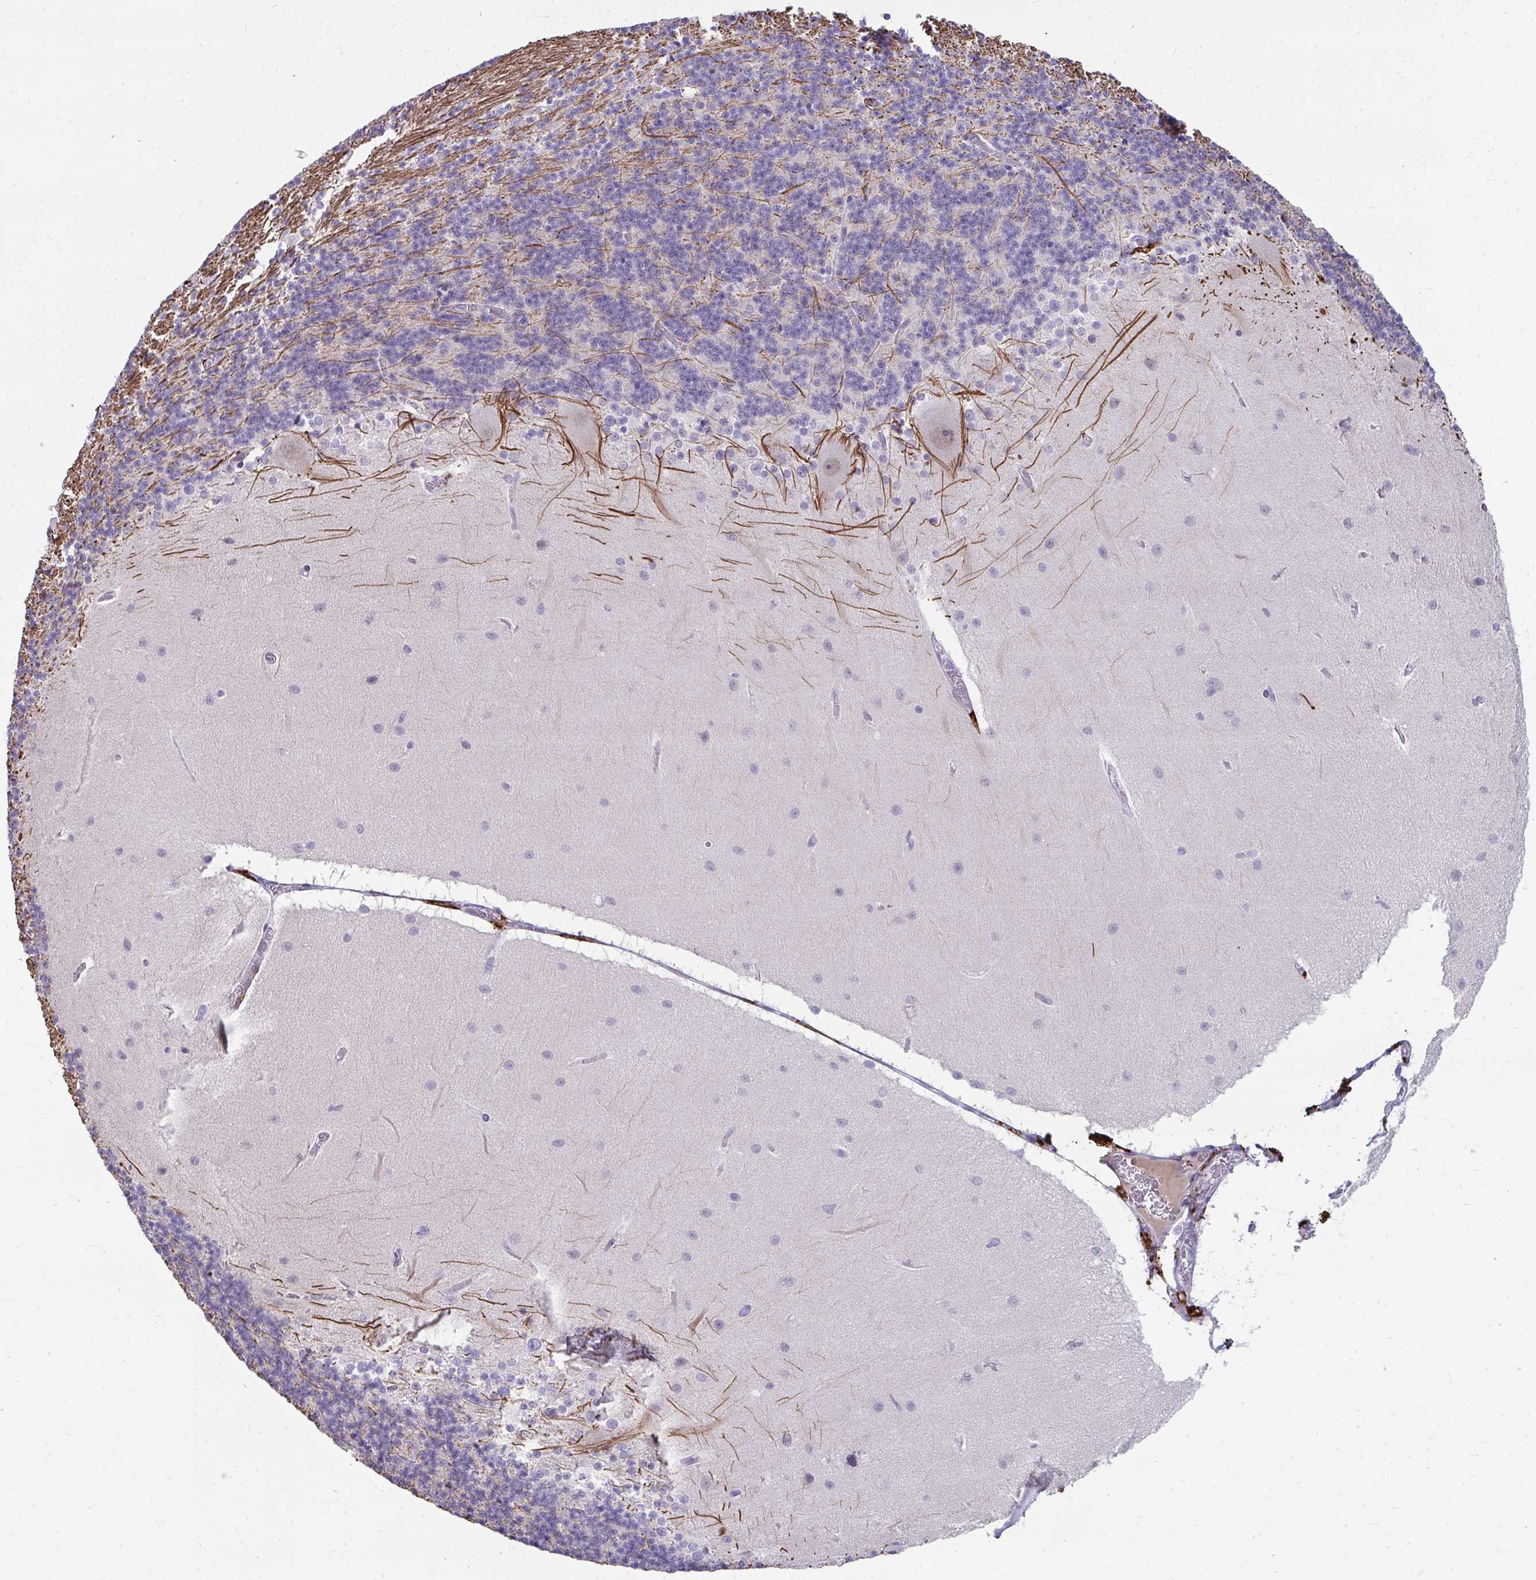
{"staining": {"intensity": "negative", "quantity": "none", "location": "none"}, "tissue": "cerebellum", "cell_type": "Cells in granular layer", "image_type": "normal", "snomed": [{"axis": "morphology", "description": "Normal tissue, NOS"}, {"axis": "topography", "description": "Cerebellum"}], "caption": "DAB immunohistochemical staining of normal human cerebellum displays no significant positivity in cells in granular layer. (DAB (3,3'-diaminobenzidine) IHC with hematoxylin counter stain).", "gene": "CD163", "patient": {"sex": "female", "age": 54}}